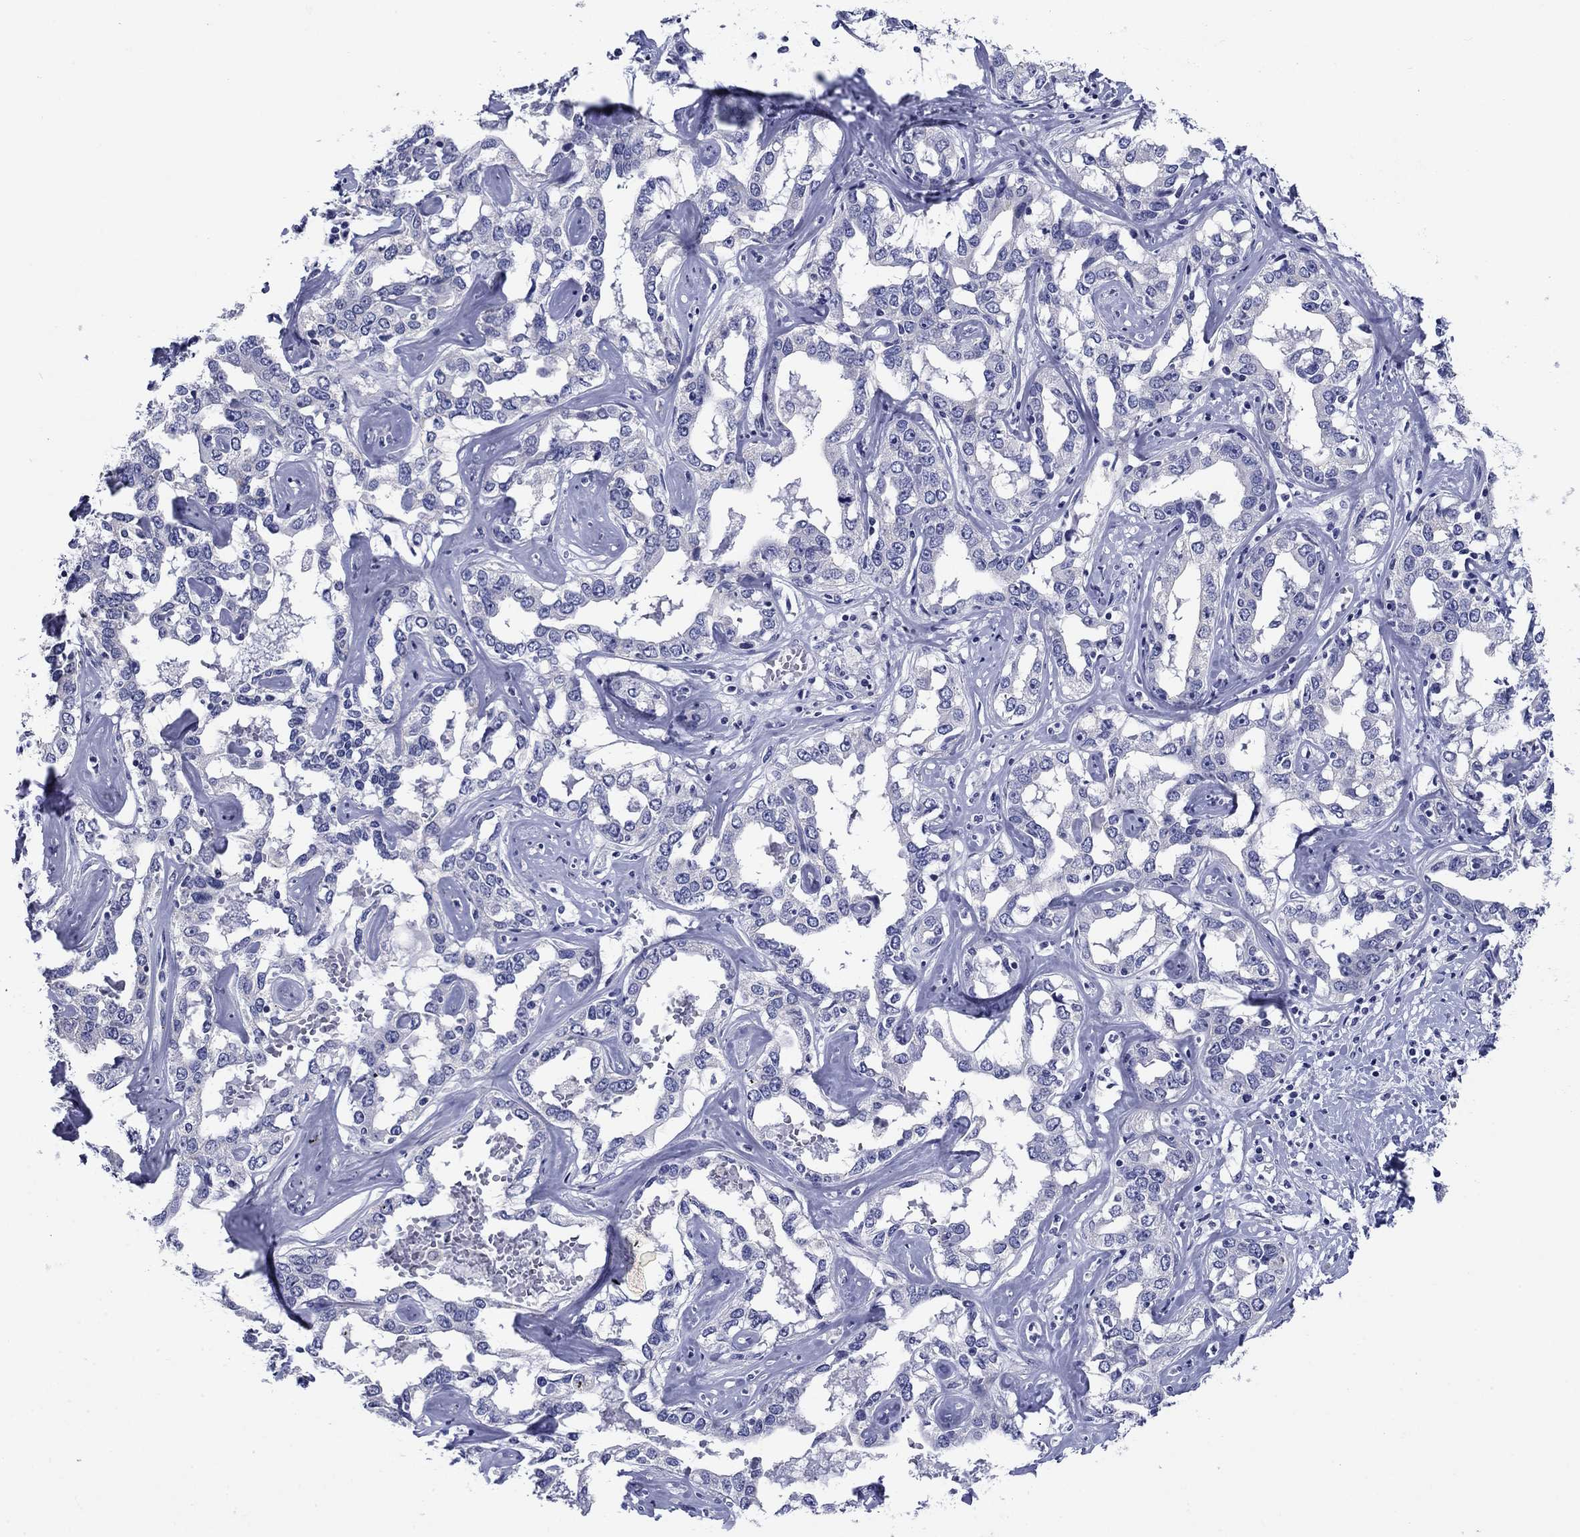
{"staining": {"intensity": "negative", "quantity": "none", "location": "none"}, "tissue": "liver cancer", "cell_type": "Tumor cells", "image_type": "cancer", "snomed": [{"axis": "morphology", "description": "Cholangiocarcinoma"}, {"axis": "topography", "description": "Liver"}], "caption": "IHC photomicrograph of human liver cholangiocarcinoma stained for a protein (brown), which demonstrates no positivity in tumor cells.", "gene": "PRKCG", "patient": {"sex": "male", "age": 59}}